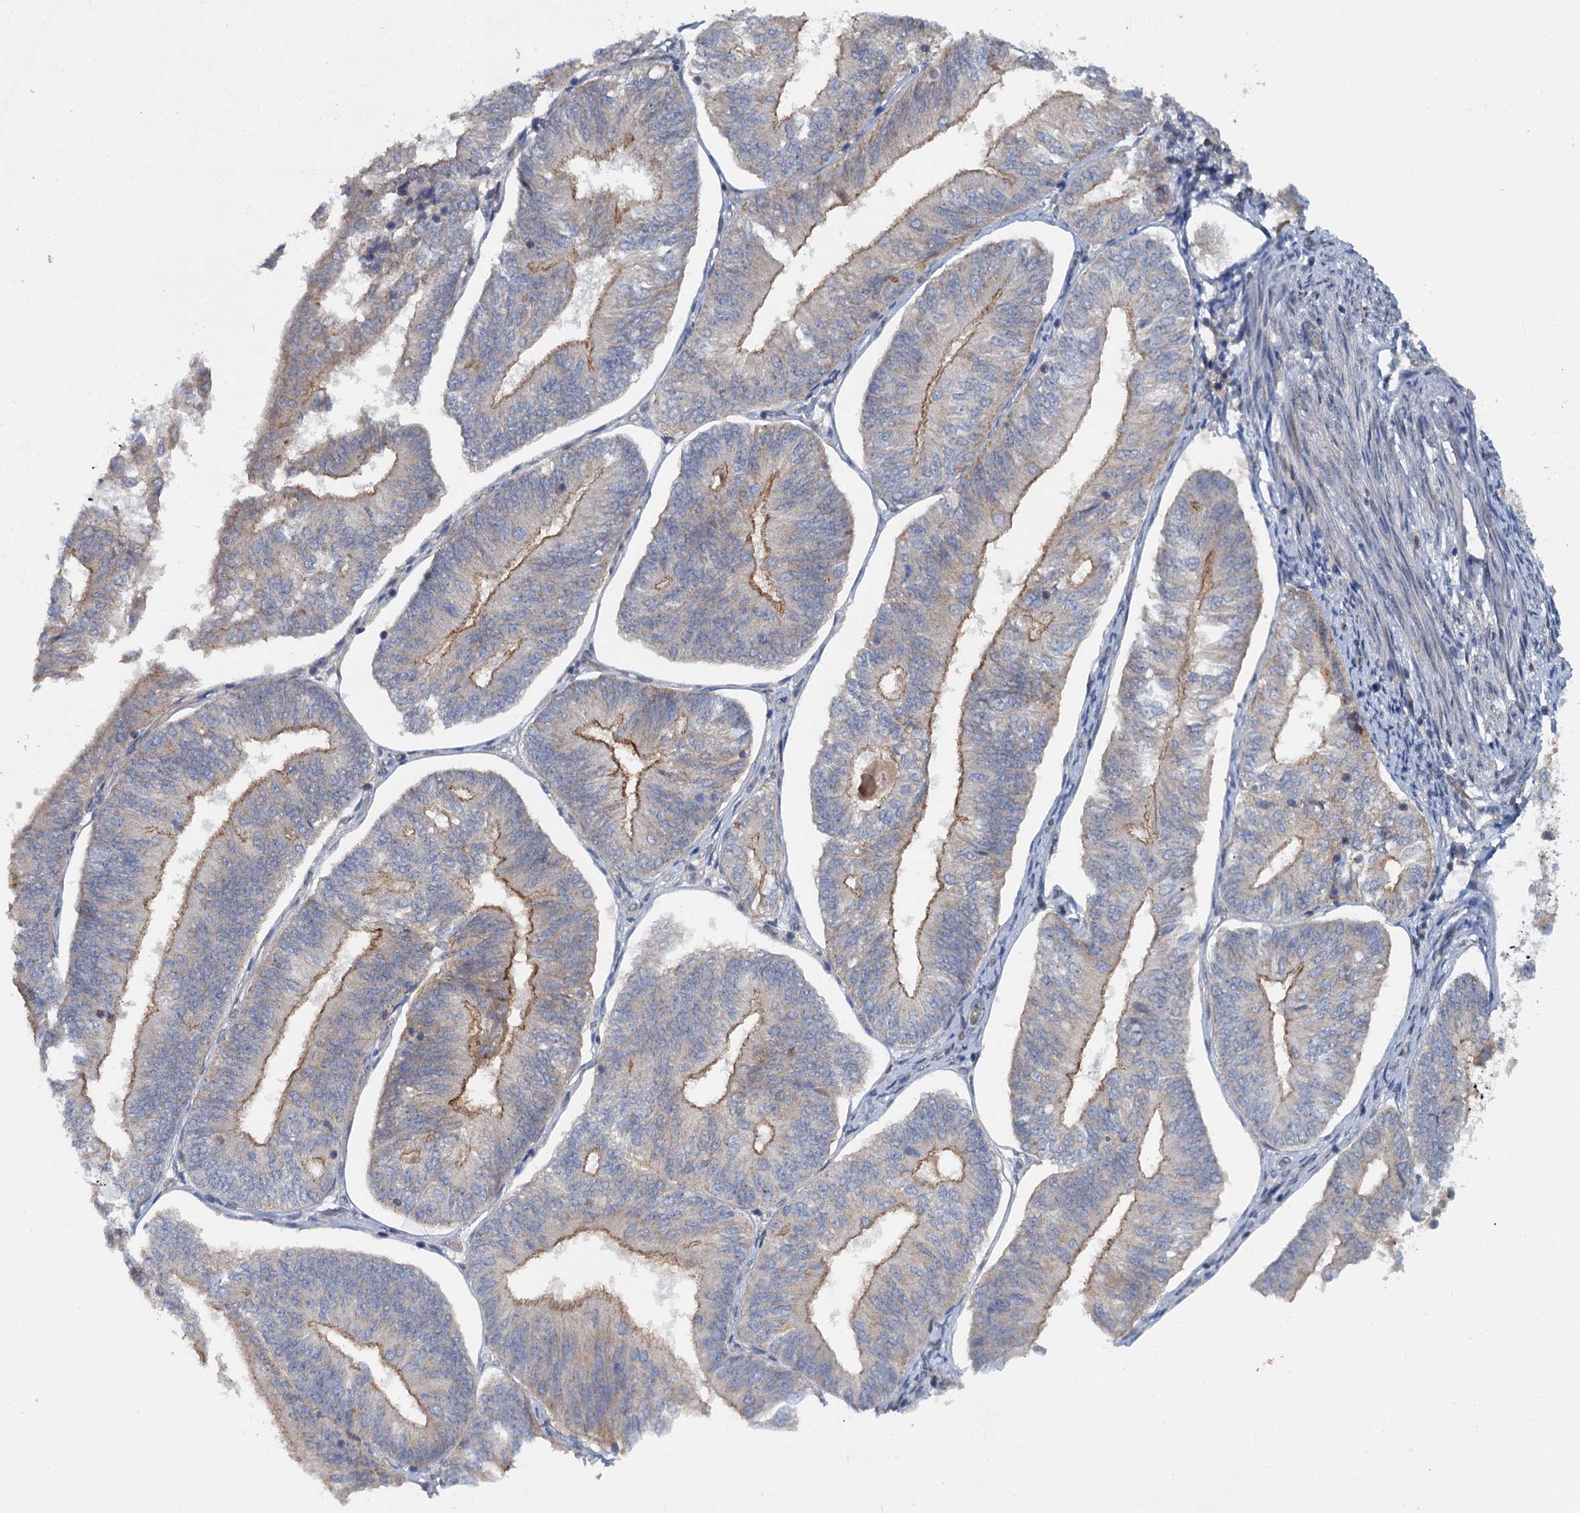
{"staining": {"intensity": "weak", "quantity": "25%-75%", "location": "cytoplasmic/membranous"}, "tissue": "endometrial cancer", "cell_type": "Tumor cells", "image_type": "cancer", "snomed": [{"axis": "morphology", "description": "Adenocarcinoma, NOS"}, {"axis": "topography", "description": "Endometrium"}], "caption": "Protein analysis of endometrial adenocarcinoma tissue displays weak cytoplasmic/membranous expression in about 25%-75% of tumor cells.", "gene": "ZNF324", "patient": {"sex": "female", "age": 58}}